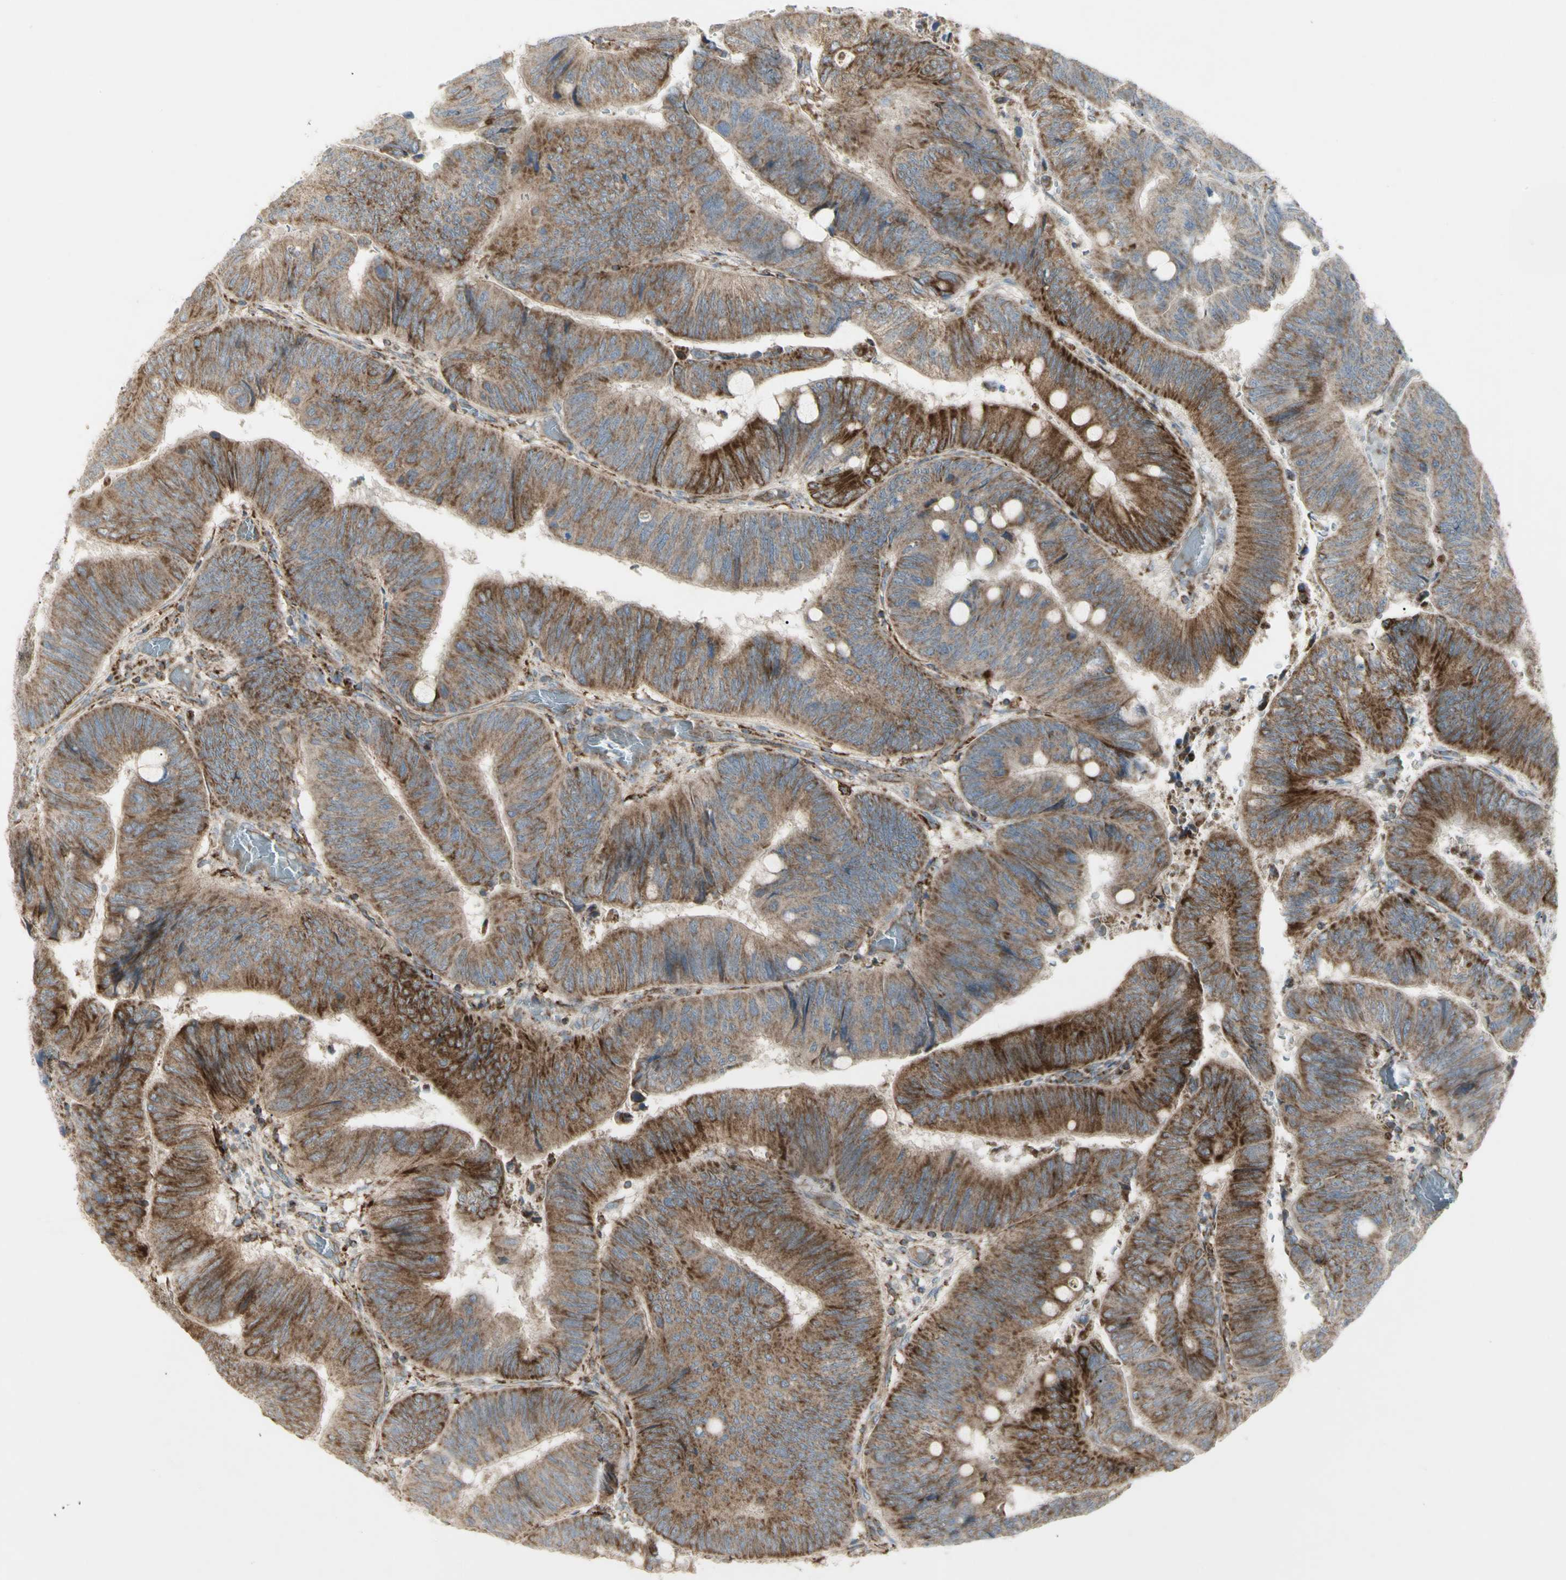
{"staining": {"intensity": "moderate", "quantity": ">75%", "location": "cytoplasmic/membranous"}, "tissue": "colorectal cancer", "cell_type": "Tumor cells", "image_type": "cancer", "snomed": [{"axis": "morphology", "description": "Normal tissue, NOS"}, {"axis": "morphology", "description": "Adenocarcinoma, NOS"}, {"axis": "topography", "description": "Rectum"}, {"axis": "topography", "description": "Peripheral nerve tissue"}], "caption": "Immunohistochemistry (IHC) image of human adenocarcinoma (colorectal) stained for a protein (brown), which reveals medium levels of moderate cytoplasmic/membranous positivity in about >75% of tumor cells.", "gene": "CYB5R1", "patient": {"sex": "male", "age": 92}}